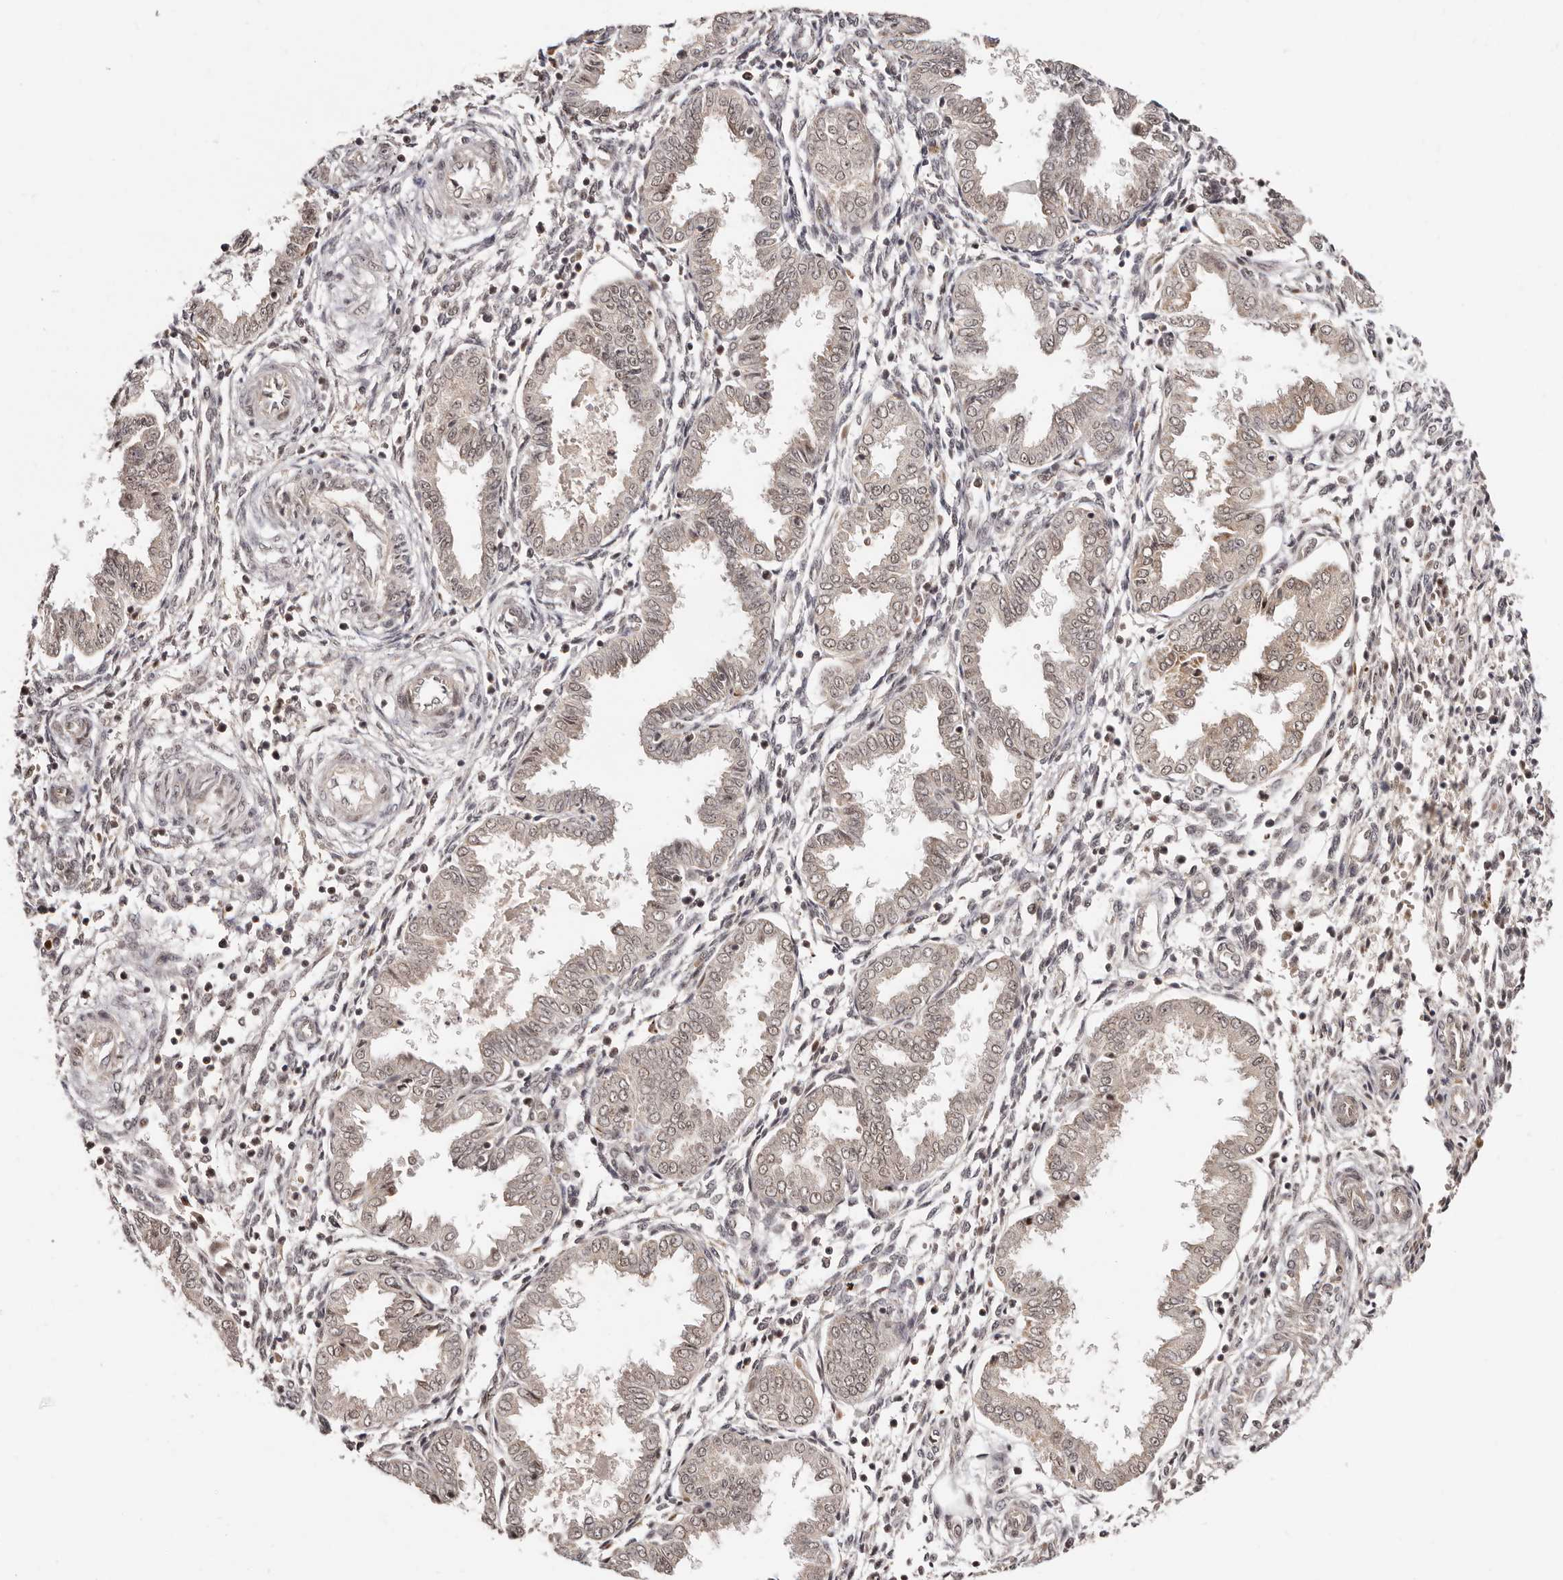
{"staining": {"intensity": "moderate", "quantity": "25%-75%", "location": "nuclear"}, "tissue": "endometrium", "cell_type": "Cells in endometrial stroma", "image_type": "normal", "snomed": [{"axis": "morphology", "description": "Normal tissue, NOS"}, {"axis": "topography", "description": "Endometrium"}], "caption": "Endometrium stained for a protein exhibits moderate nuclear positivity in cells in endometrial stroma. Nuclei are stained in blue.", "gene": "MED8", "patient": {"sex": "female", "age": 33}}